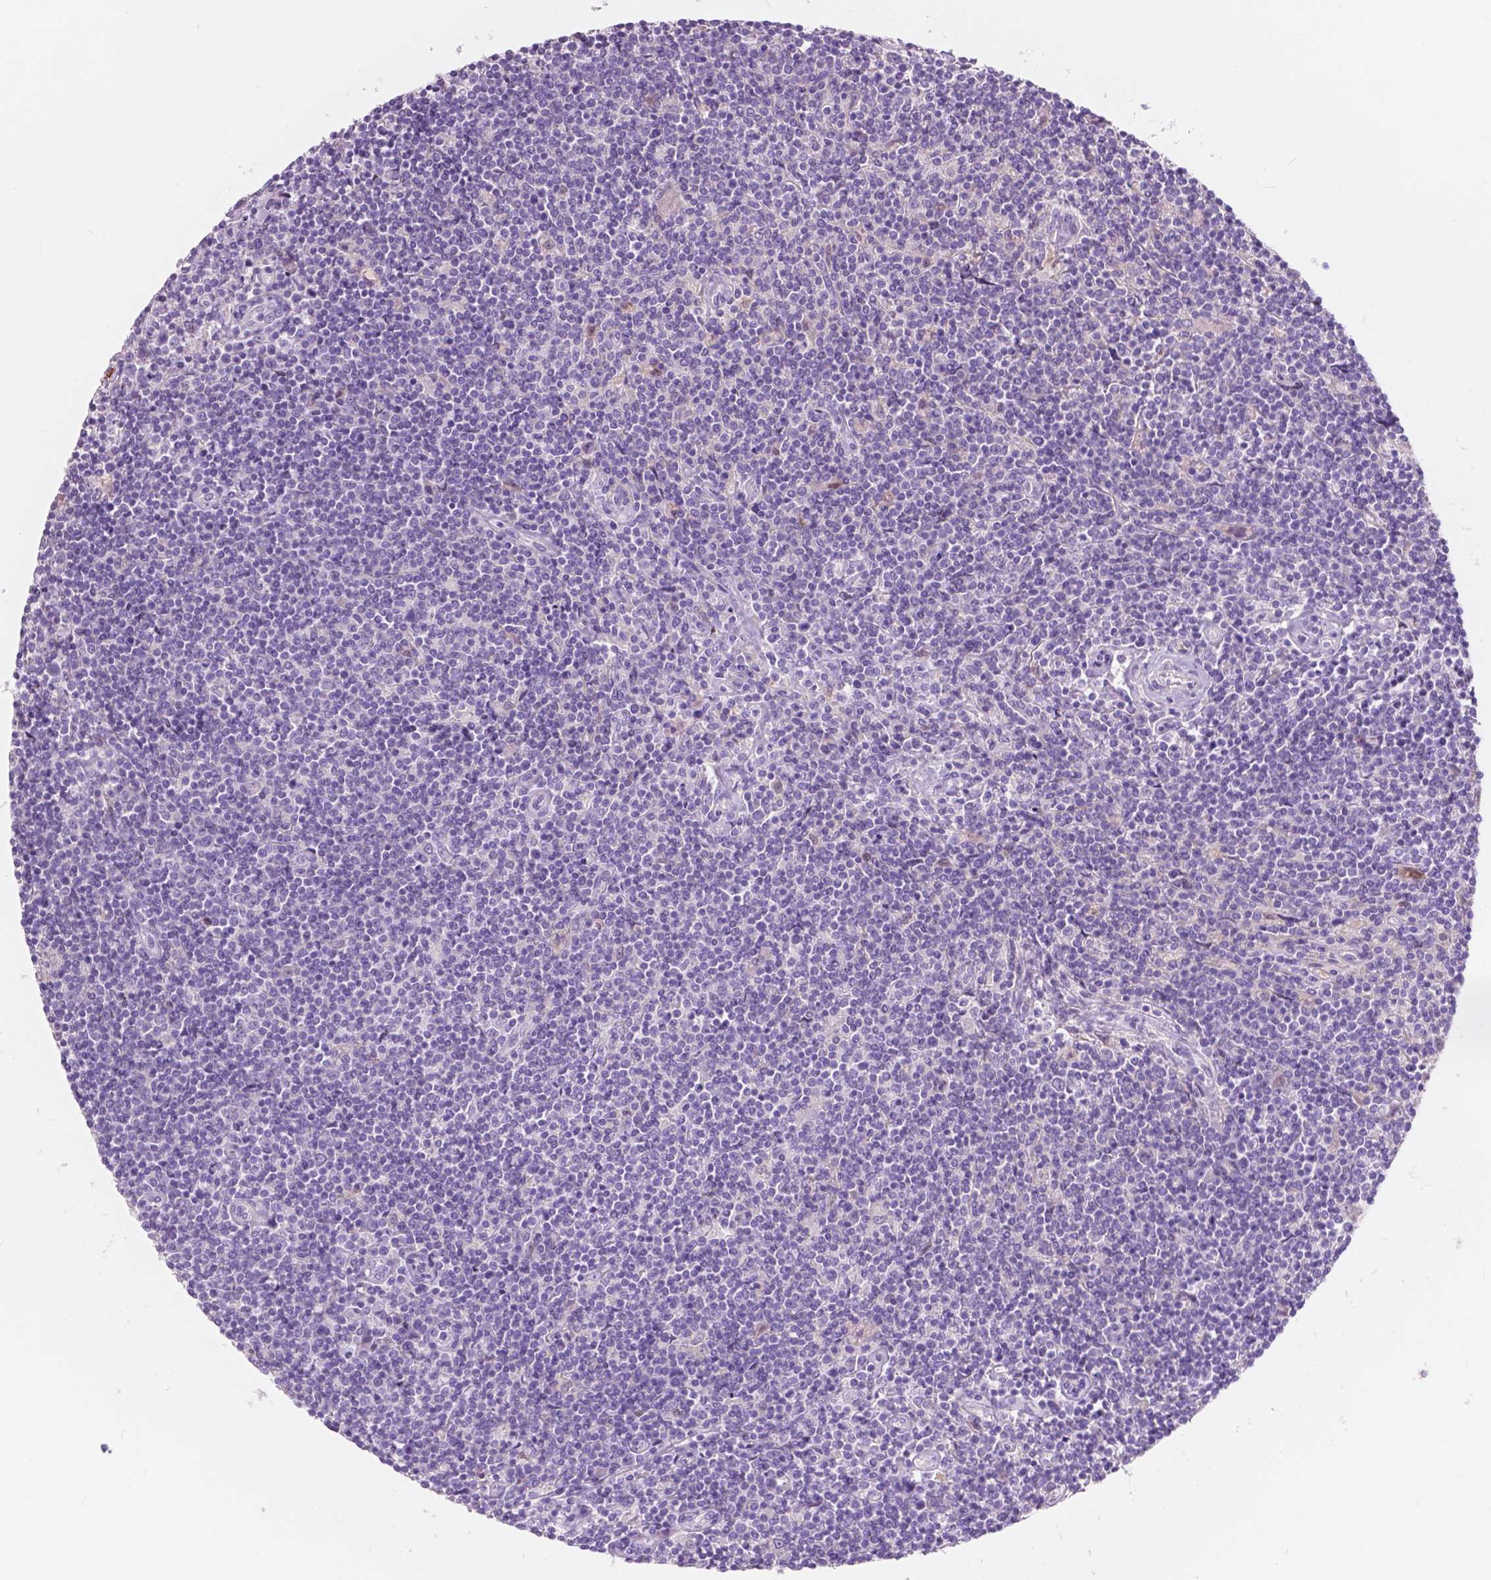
{"staining": {"intensity": "negative", "quantity": "none", "location": "none"}, "tissue": "lymphoma", "cell_type": "Tumor cells", "image_type": "cancer", "snomed": [{"axis": "morphology", "description": "Hodgkin's disease, NOS"}, {"axis": "topography", "description": "Lymph node"}], "caption": "Immunohistochemical staining of human lymphoma demonstrates no significant expression in tumor cells.", "gene": "CUZD1", "patient": {"sex": "male", "age": 40}}